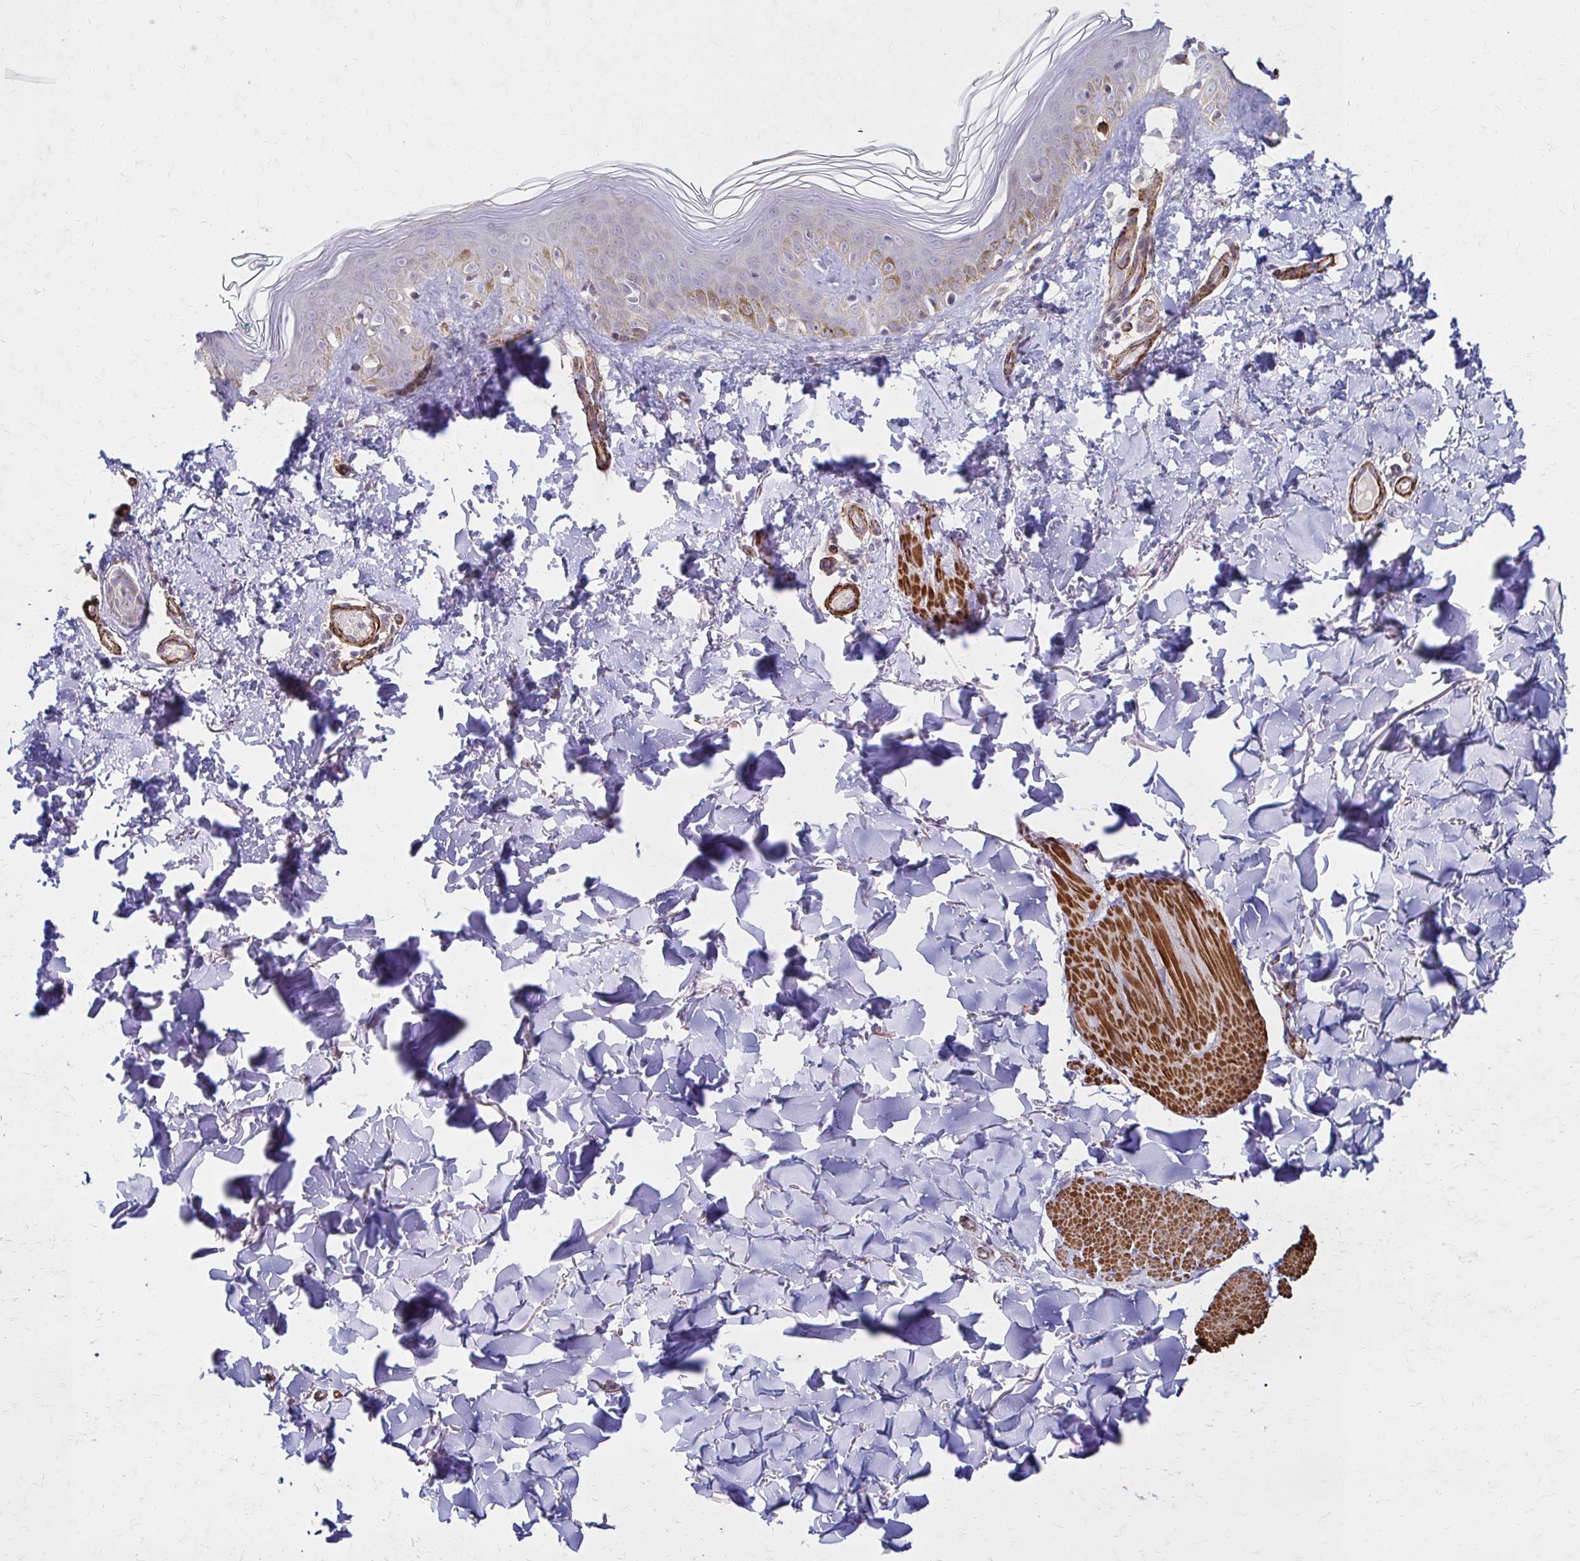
{"staining": {"intensity": "negative", "quantity": "none", "location": "none"}, "tissue": "skin", "cell_type": "Fibroblasts", "image_type": "normal", "snomed": [{"axis": "morphology", "description": "Normal tissue, NOS"}, {"axis": "topography", "description": "Skin"}, {"axis": "topography", "description": "Peripheral nerve tissue"}], "caption": "This is an immunohistochemistry photomicrograph of unremarkable skin. There is no positivity in fibroblasts.", "gene": "TIMMDC1", "patient": {"sex": "female", "age": 45}}